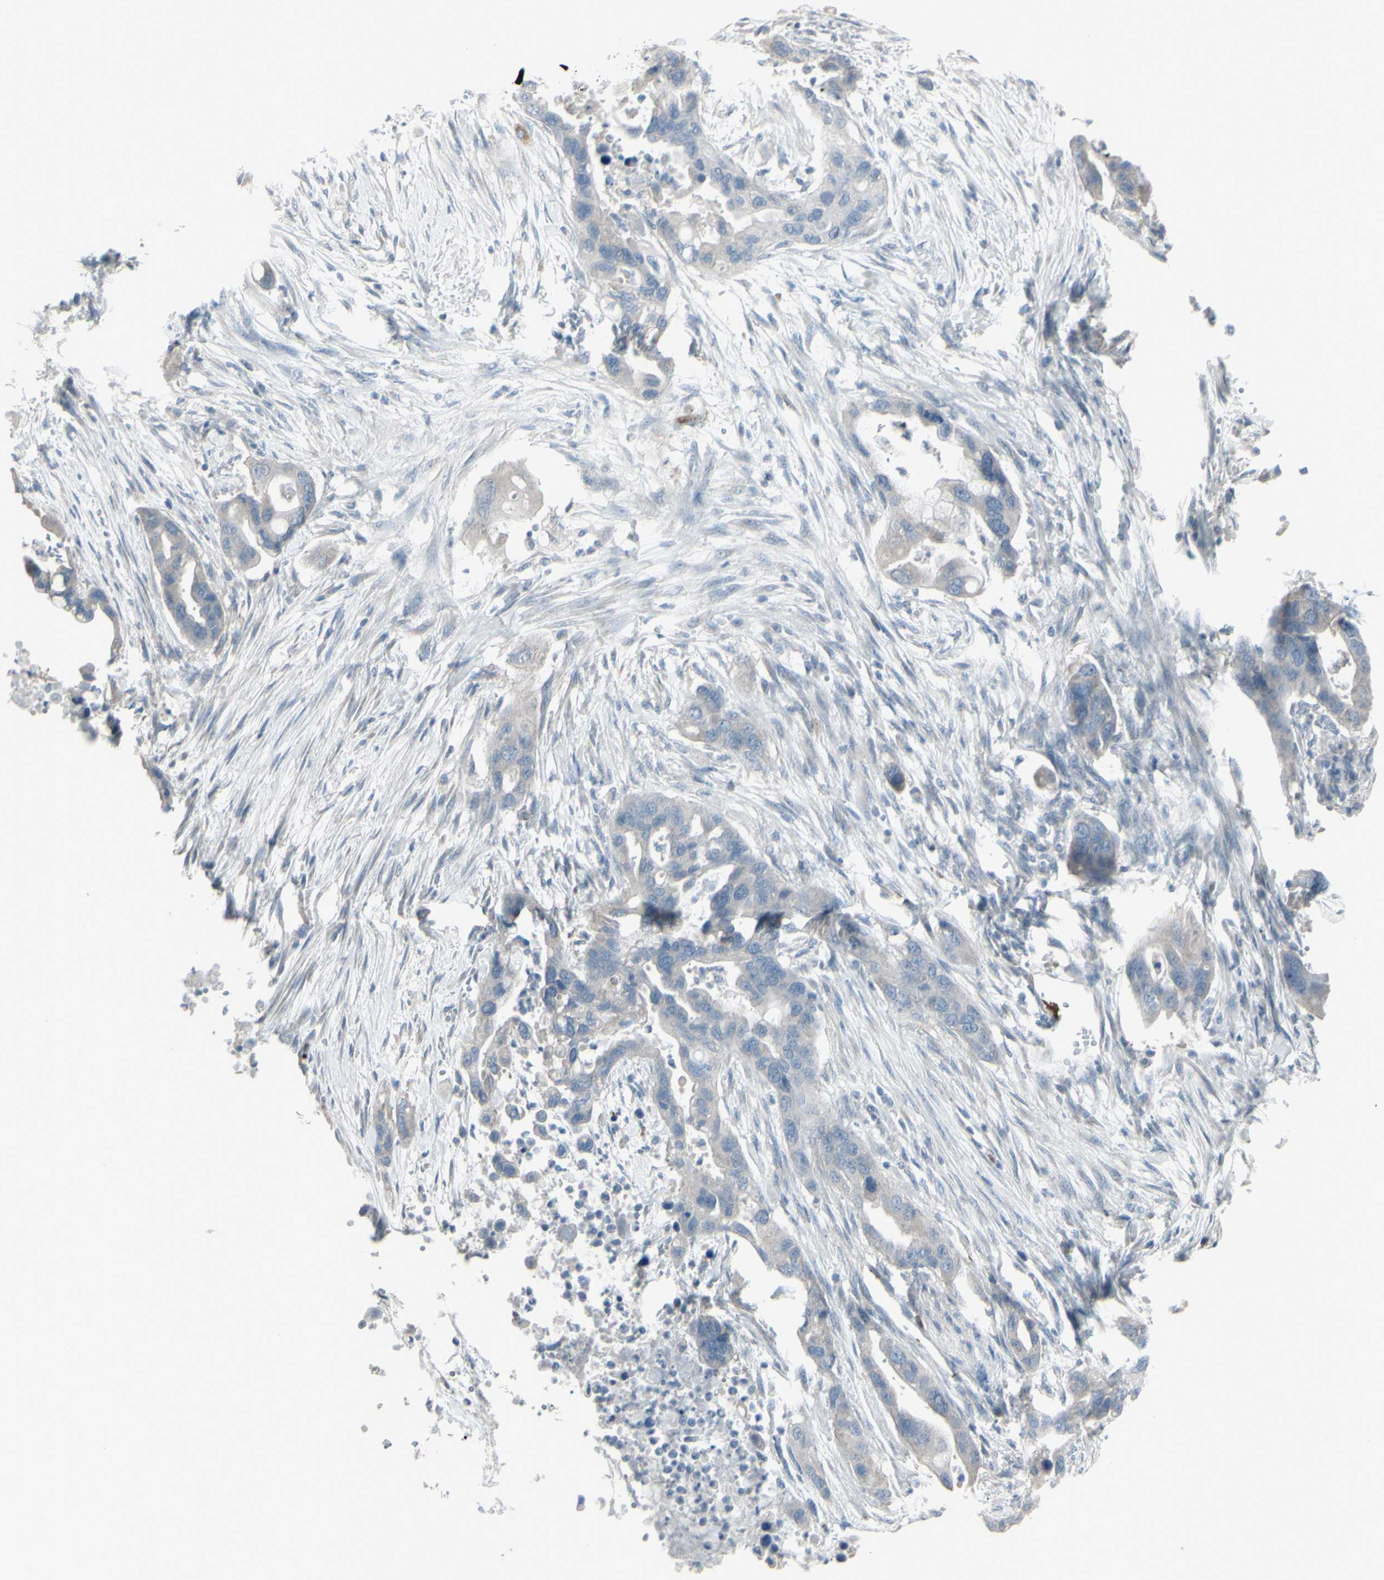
{"staining": {"intensity": "weak", "quantity": "25%-75%", "location": "cytoplasmic/membranous"}, "tissue": "pancreatic cancer", "cell_type": "Tumor cells", "image_type": "cancer", "snomed": [{"axis": "morphology", "description": "Adenocarcinoma, NOS"}, {"axis": "topography", "description": "Pancreas"}], "caption": "This is an image of IHC staining of pancreatic adenocarcinoma, which shows weak positivity in the cytoplasmic/membranous of tumor cells.", "gene": "CD79B", "patient": {"sex": "female", "age": 71}}